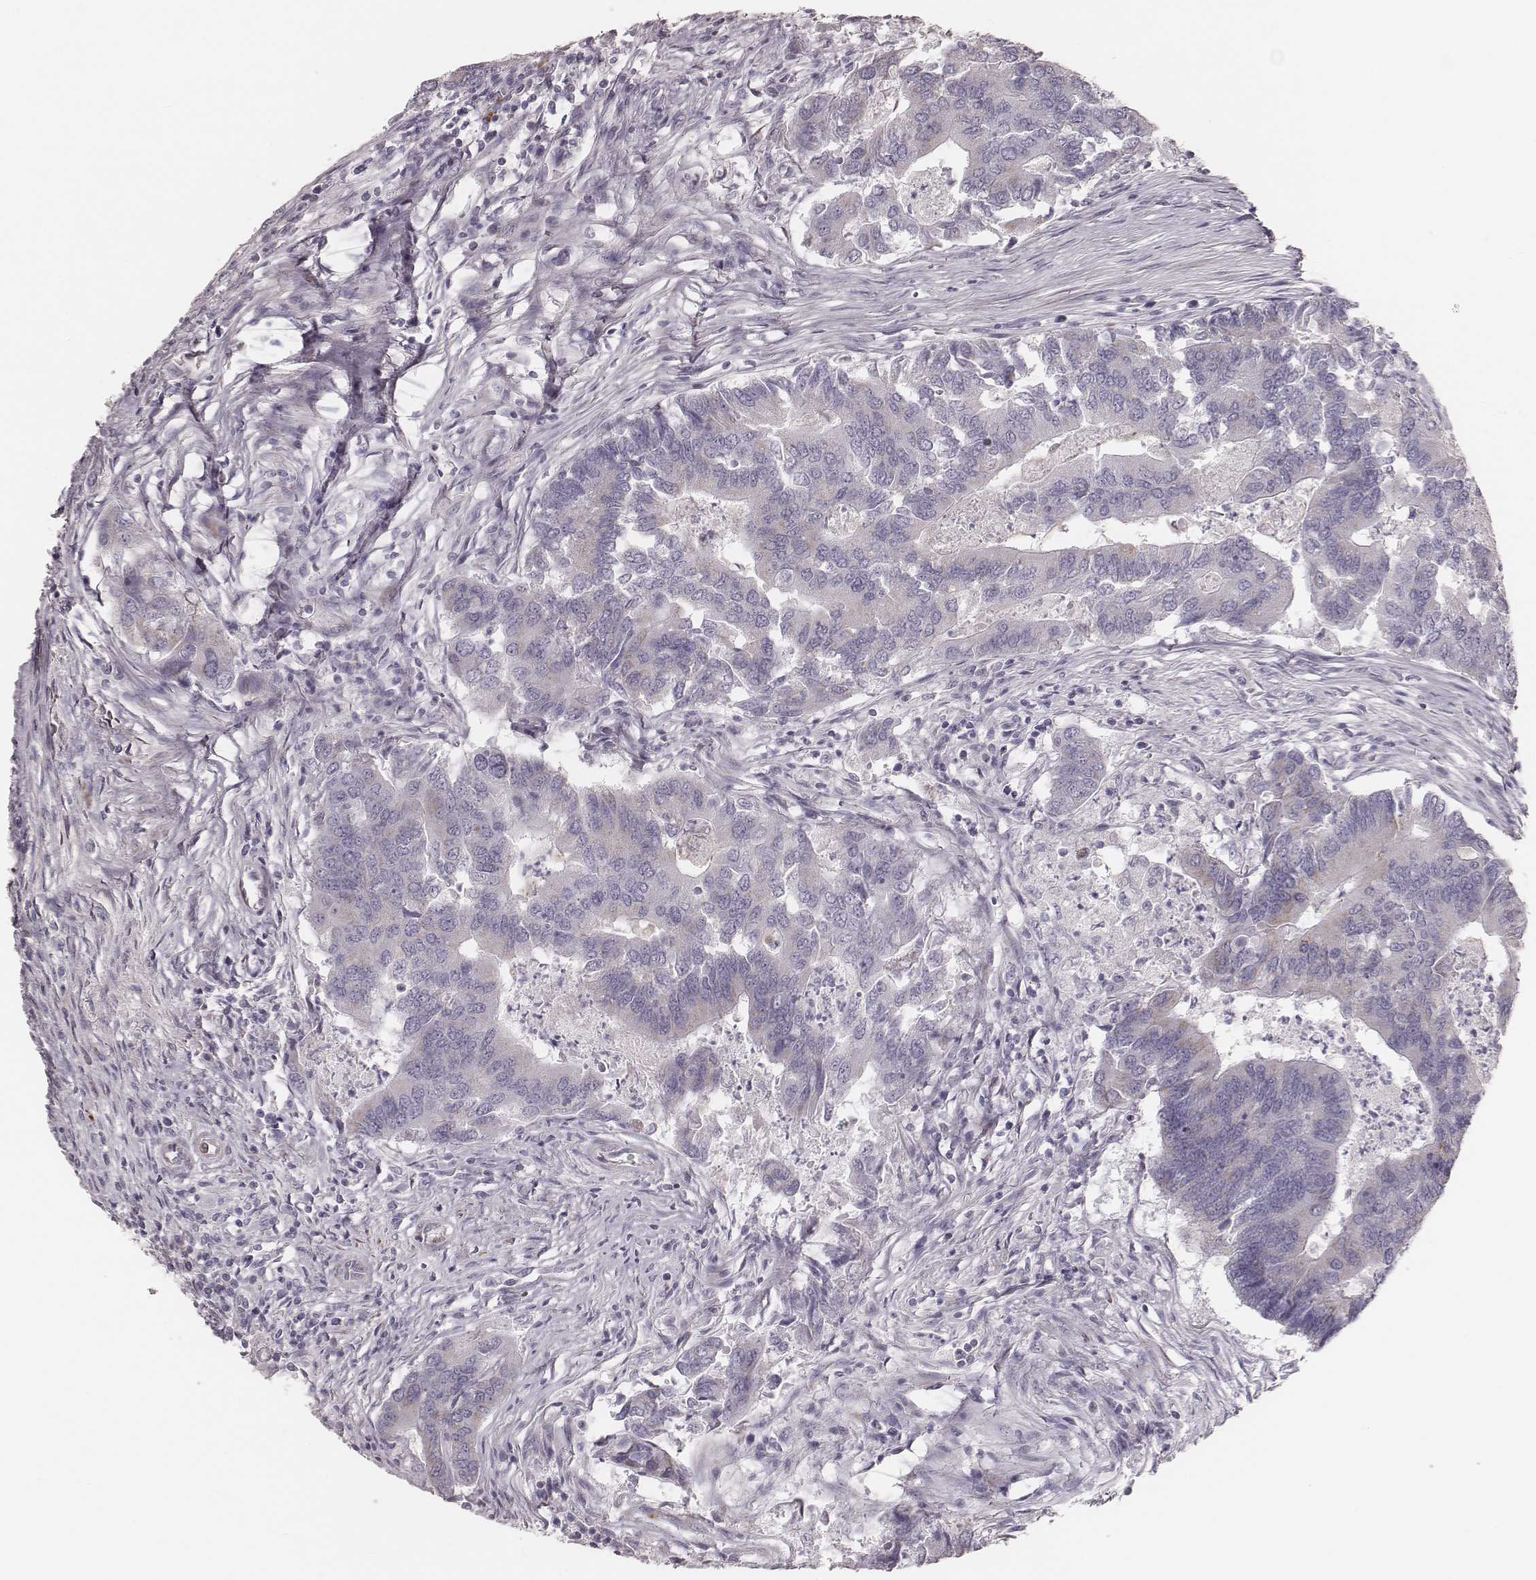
{"staining": {"intensity": "negative", "quantity": "none", "location": "none"}, "tissue": "colorectal cancer", "cell_type": "Tumor cells", "image_type": "cancer", "snomed": [{"axis": "morphology", "description": "Adenocarcinoma, NOS"}, {"axis": "topography", "description": "Colon"}], "caption": "Colorectal cancer (adenocarcinoma) was stained to show a protein in brown. There is no significant expression in tumor cells. The staining was performed using DAB (3,3'-diaminobenzidine) to visualize the protein expression in brown, while the nuclei were stained in blue with hematoxylin (Magnification: 20x).", "gene": "KIF5C", "patient": {"sex": "female", "age": 67}}